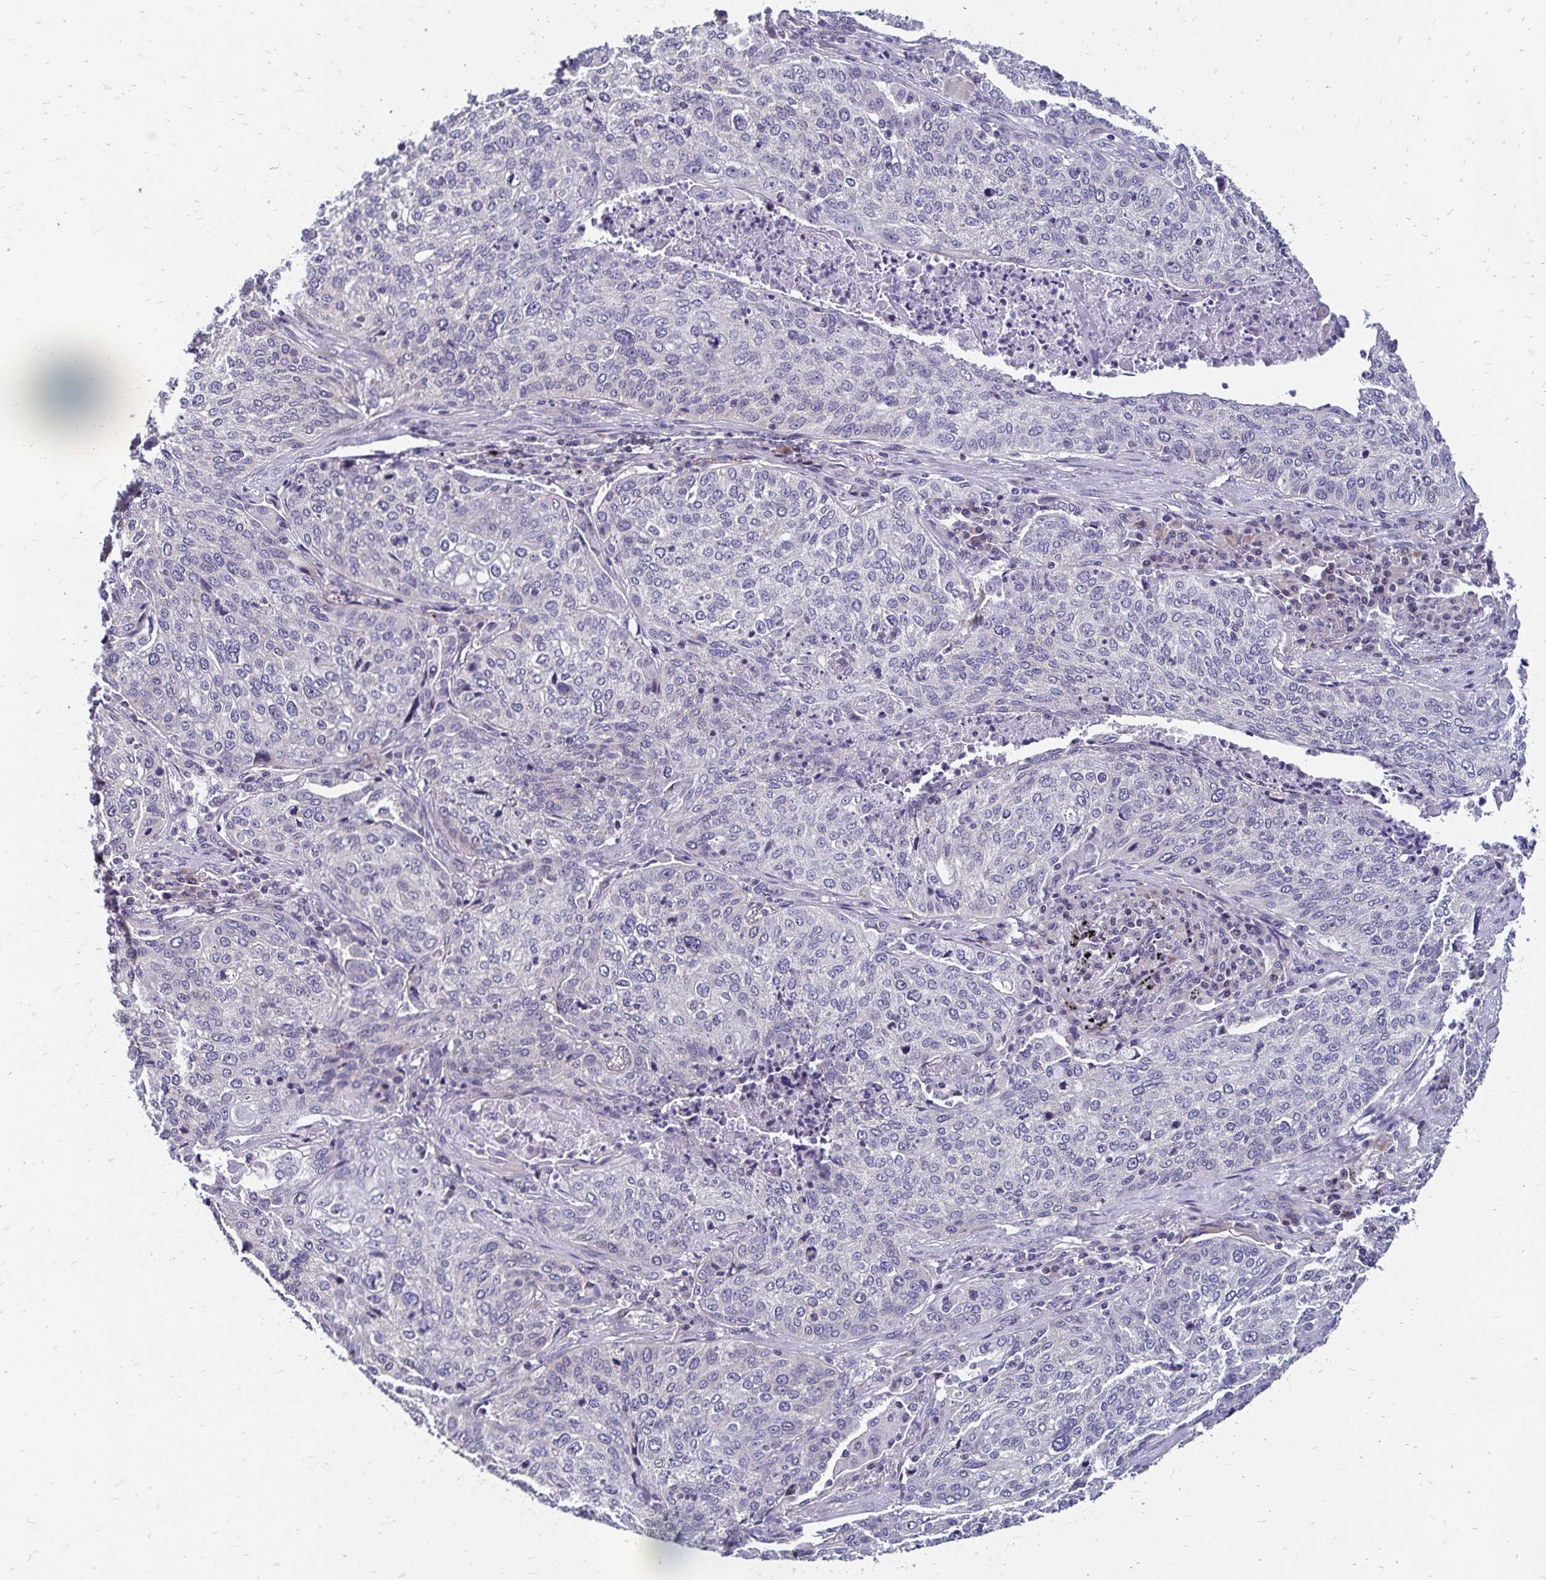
{"staining": {"intensity": "negative", "quantity": "none", "location": "none"}, "tissue": "lung cancer", "cell_type": "Tumor cells", "image_type": "cancer", "snomed": [{"axis": "morphology", "description": "Squamous cell carcinoma, NOS"}, {"axis": "topography", "description": "Lung"}], "caption": "High power microscopy histopathology image of an IHC histopathology image of lung cancer (squamous cell carcinoma), revealing no significant staining in tumor cells.", "gene": "CBX7", "patient": {"sex": "male", "age": 63}}